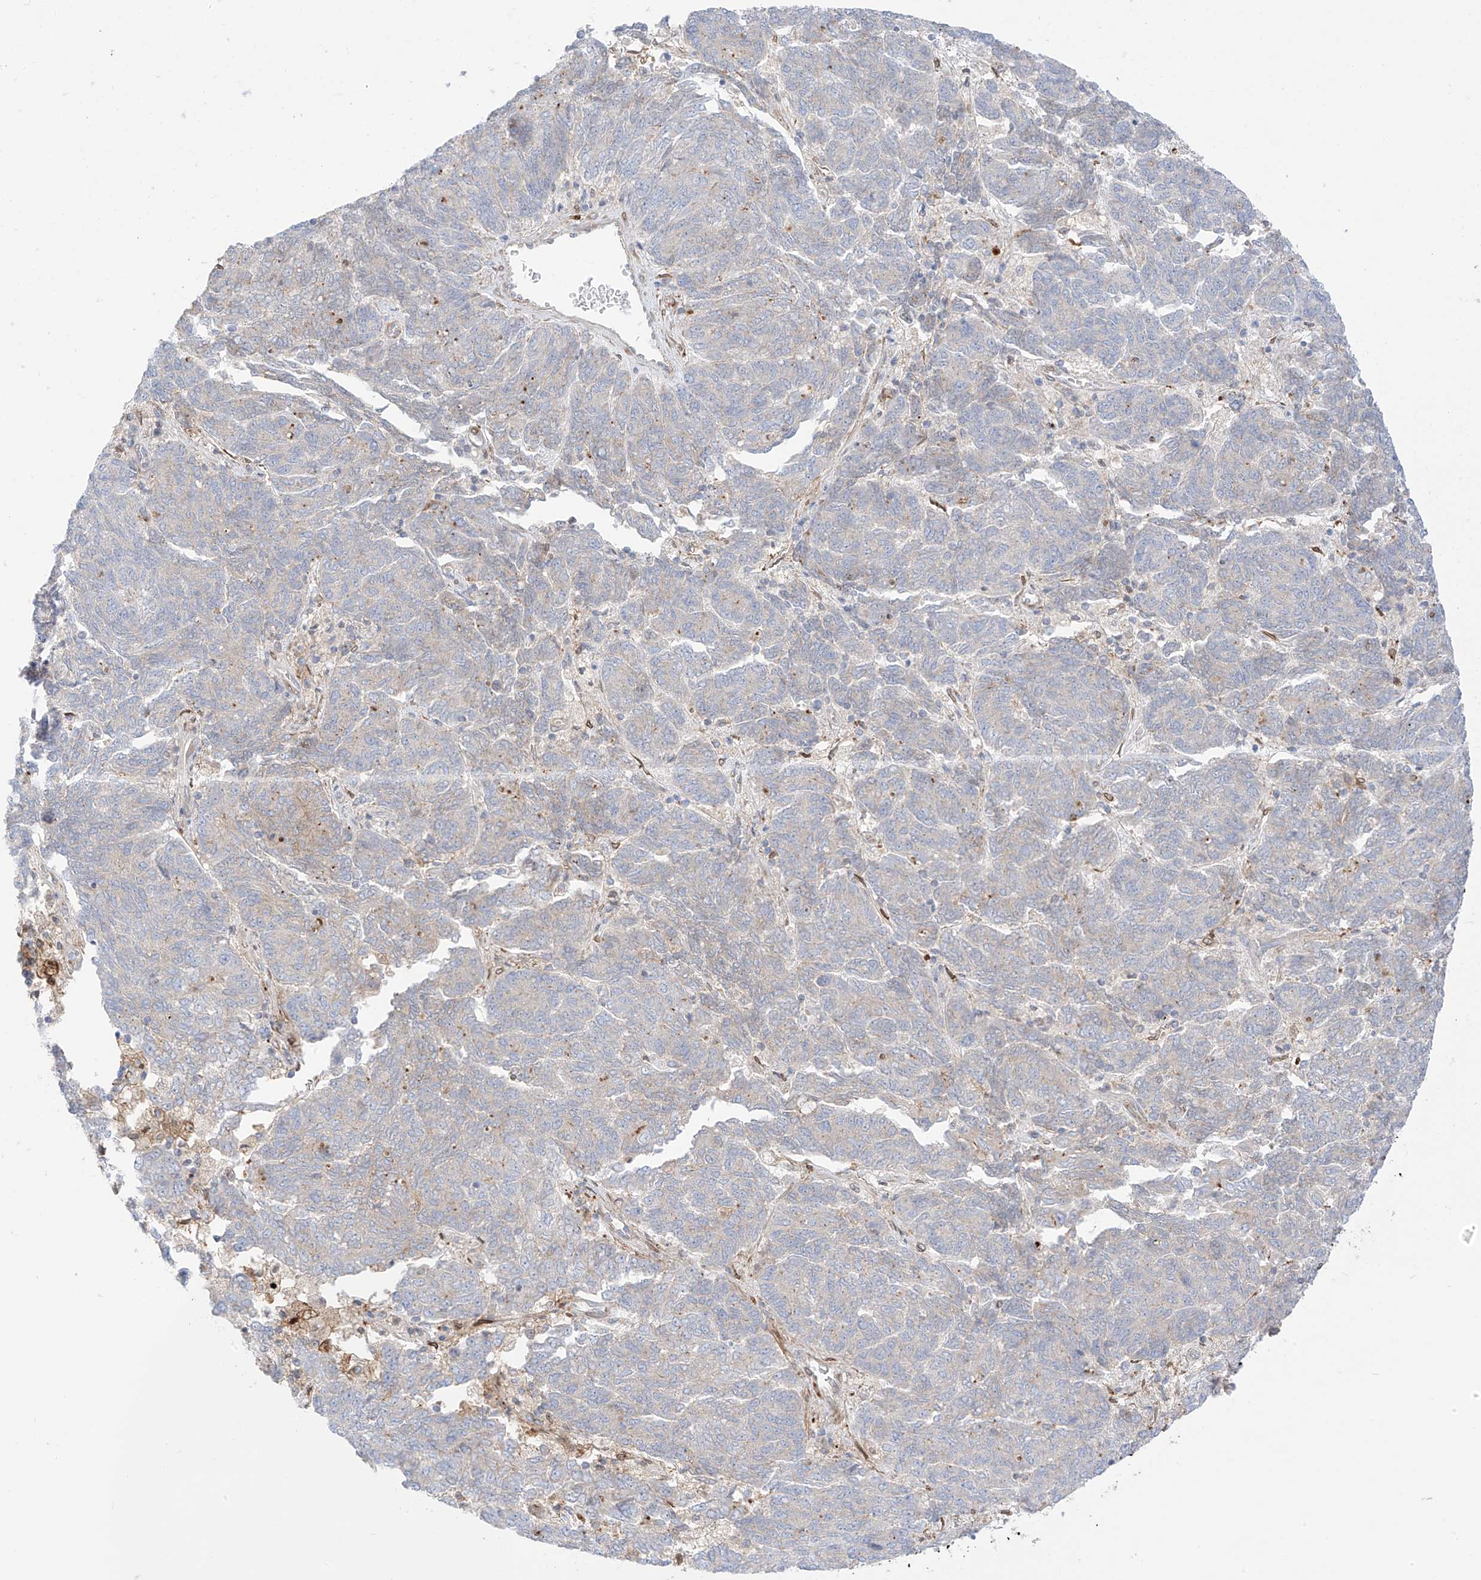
{"staining": {"intensity": "weak", "quantity": "<25%", "location": "cytoplasmic/membranous"}, "tissue": "endometrial cancer", "cell_type": "Tumor cells", "image_type": "cancer", "snomed": [{"axis": "morphology", "description": "Adenocarcinoma, NOS"}, {"axis": "topography", "description": "Endometrium"}], "caption": "Endometrial adenocarcinoma was stained to show a protein in brown. There is no significant staining in tumor cells.", "gene": "PCYOX1", "patient": {"sex": "female", "age": 80}}